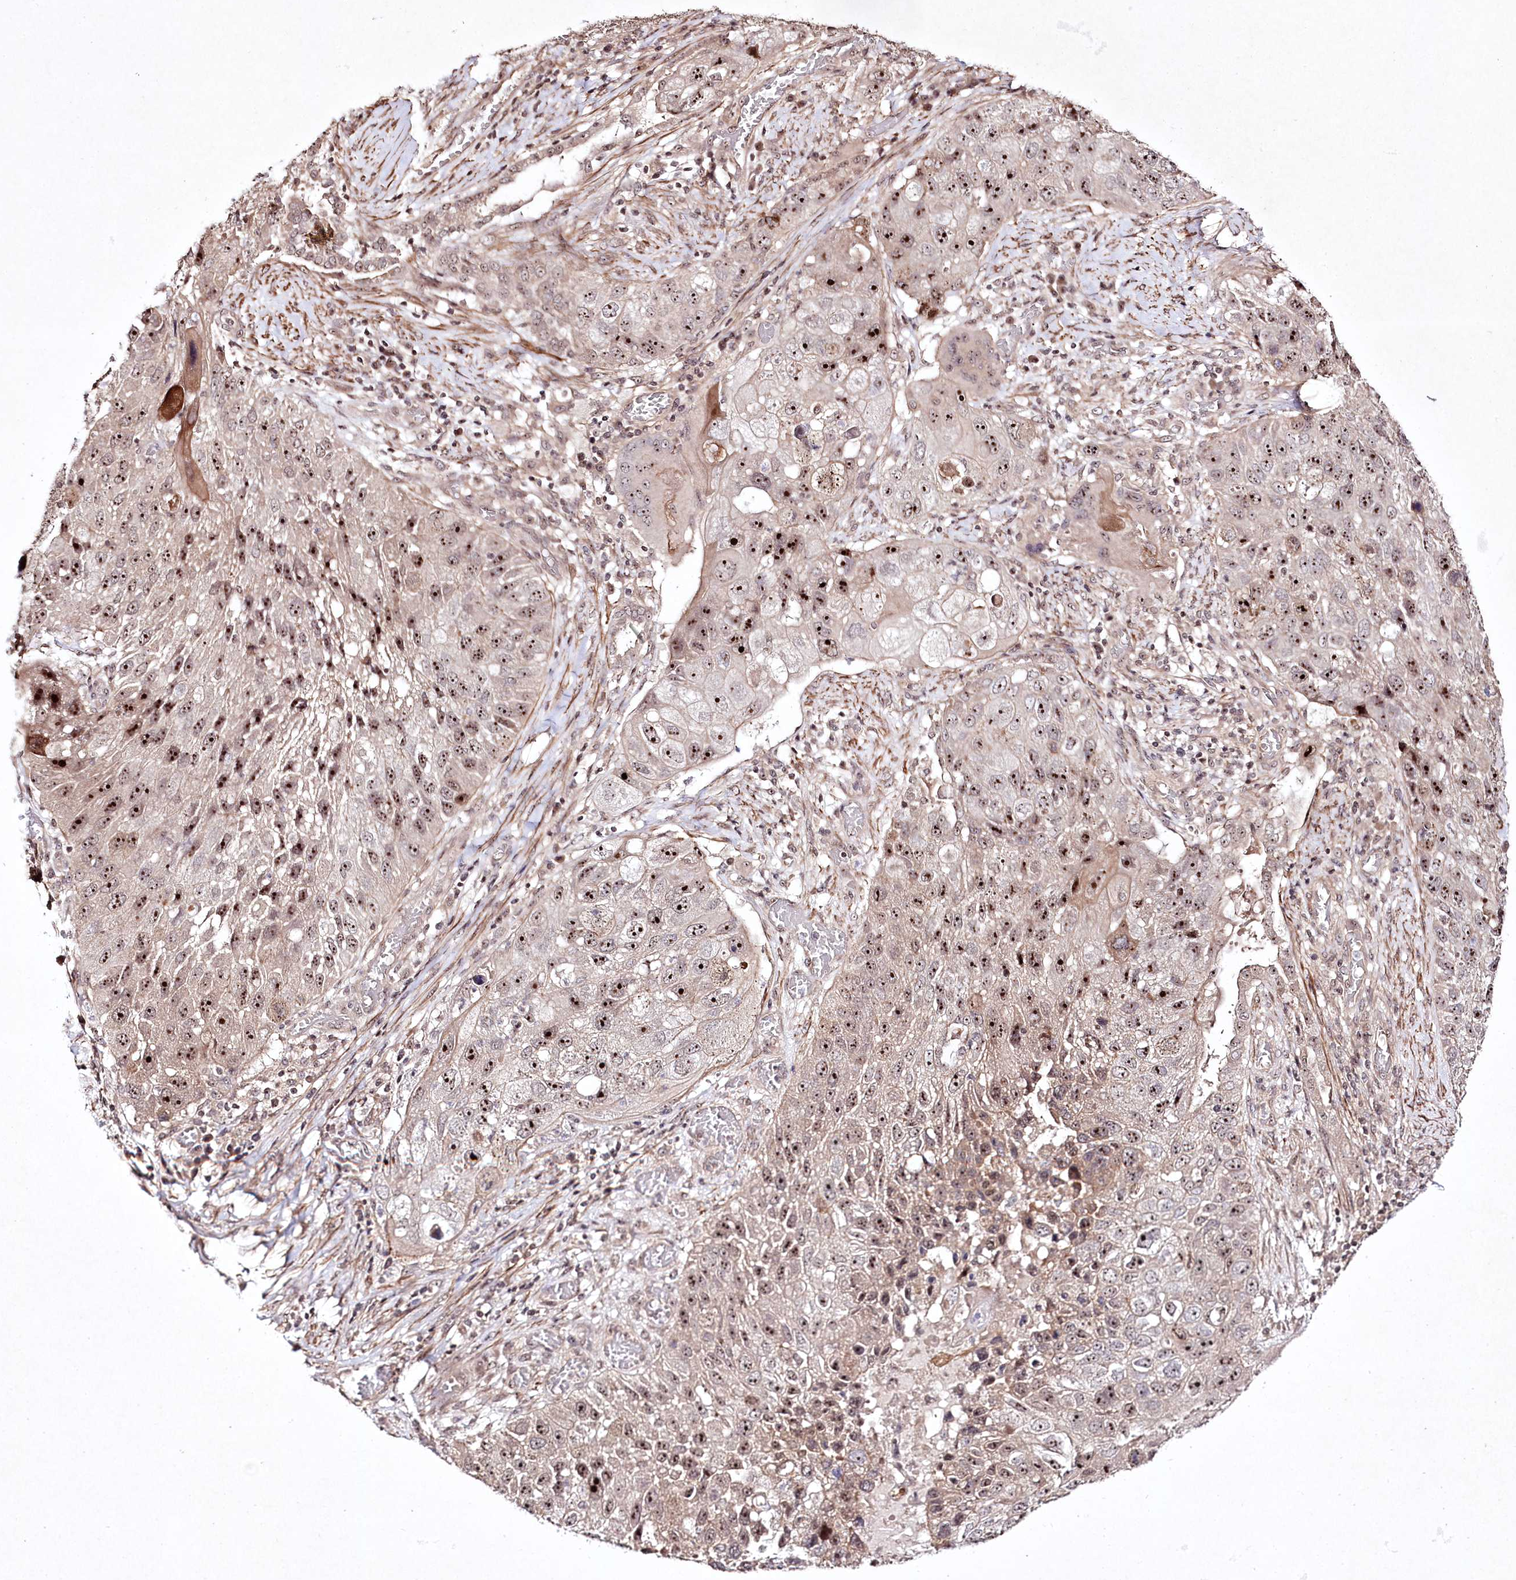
{"staining": {"intensity": "moderate", "quantity": ">75%", "location": "nuclear"}, "tissue": "lung cancer", "cell_type": "Tumor cells", "image_type": "cancer", "snomed": [{"axis": "morphology", "description": "Squamous cell carcinoma, NOS"}, {"axis": "topography", "description": "Lung"}], "caption": "Squamous cell carcinoma (lung) stained with a brown dye displays moderate nuclear positive staining in approximately >75% of tumor cells.", "gene": "CCDC59", "patient": {"sex": "male", "age": 61}}